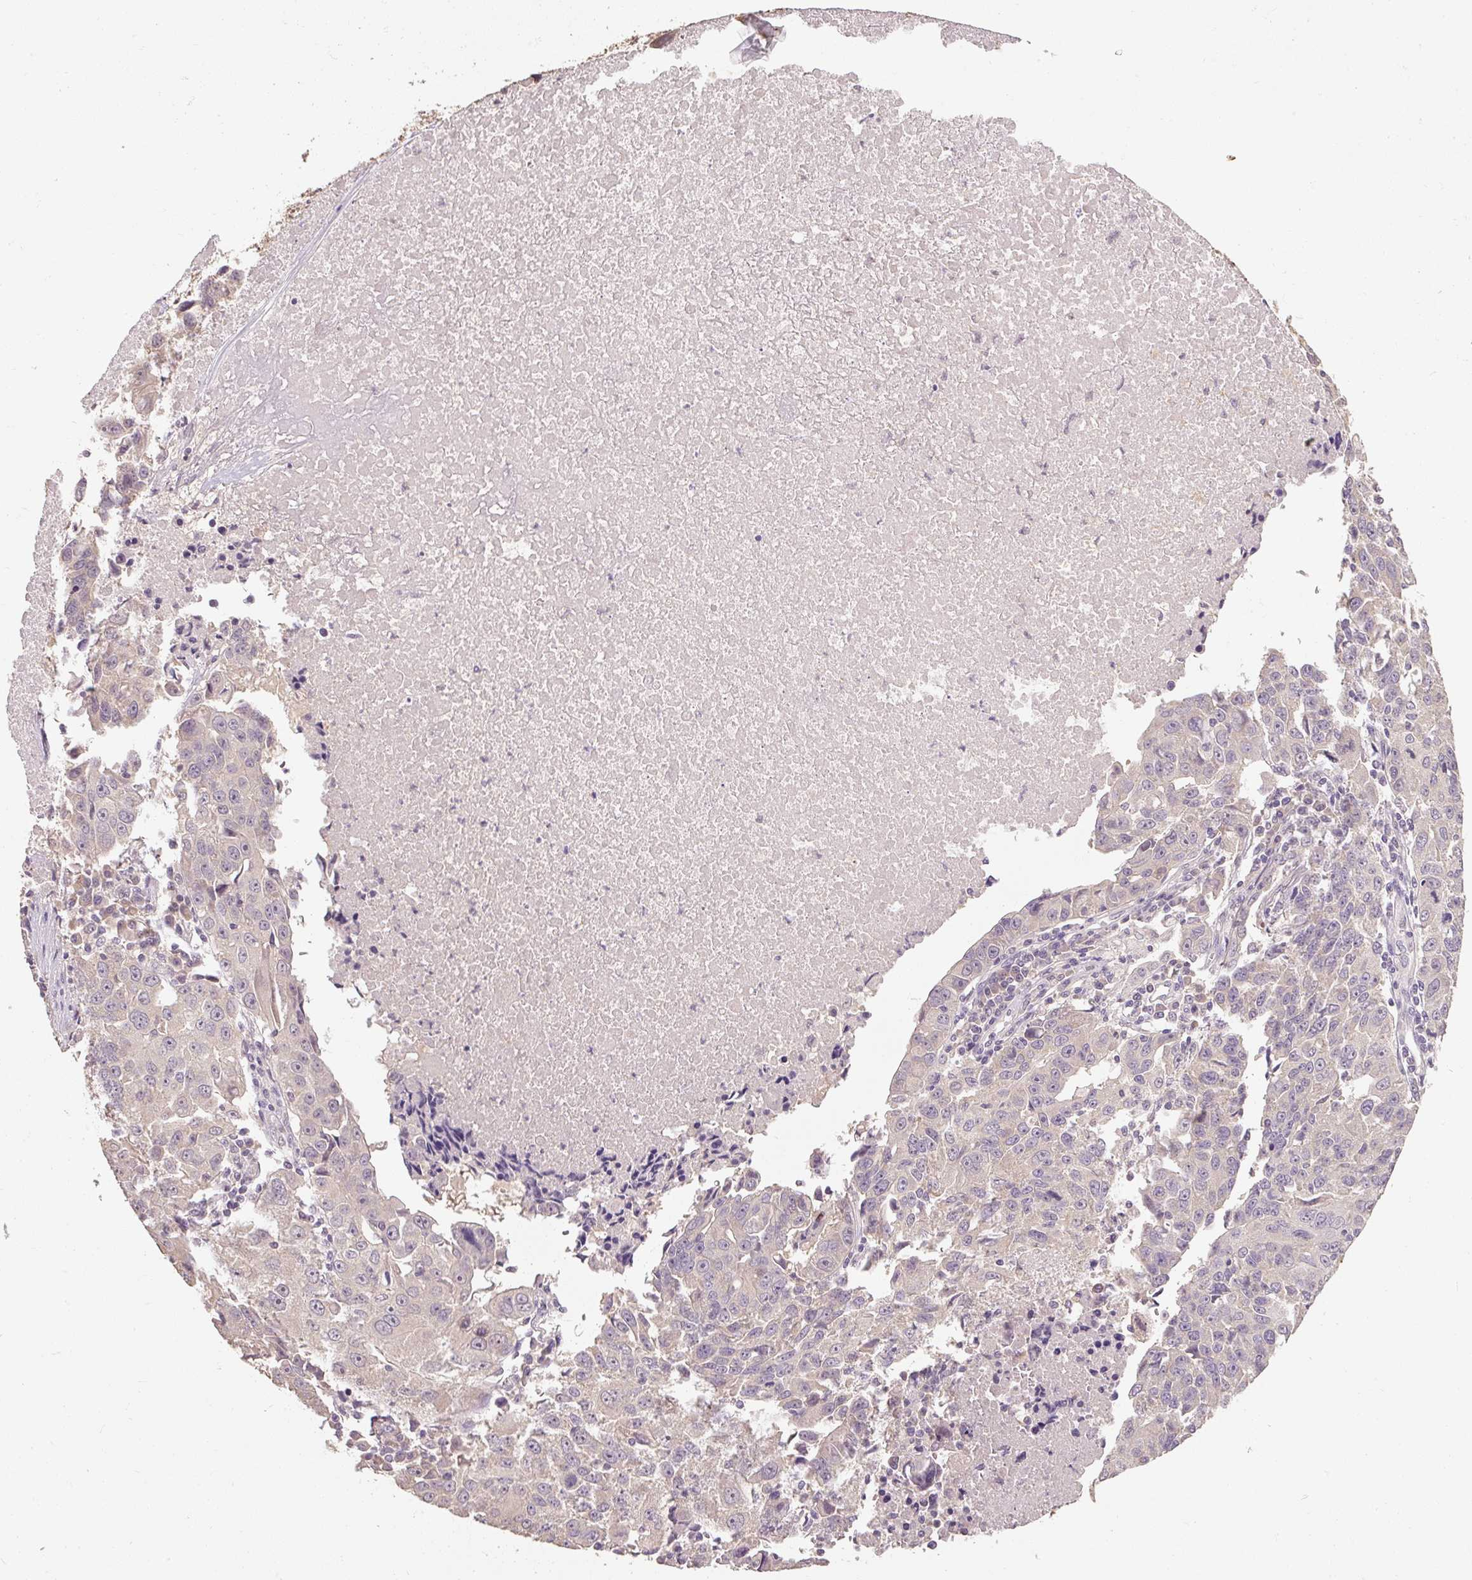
{"staining": {"intensity": "negative", "quantity": "none", "location": "none"}, "tissue": "lung cancer", "cell_type": "Tumor cells", "image_type": "cancer", "snomed": [{"axis": "morphology", "description": "Squamous cell carcinoma, NOS"}, {"axis": "topography", "description": "Lung"}], "caption": "Tumor cells show no significant staining in lung squamous cell carcinoma. The staining is performed using DAB brown chromogen with nuclei counter-stained in using hematoxylin.", "gene": "CFAP65", "patient": {"sex": "female", "age": 66}}